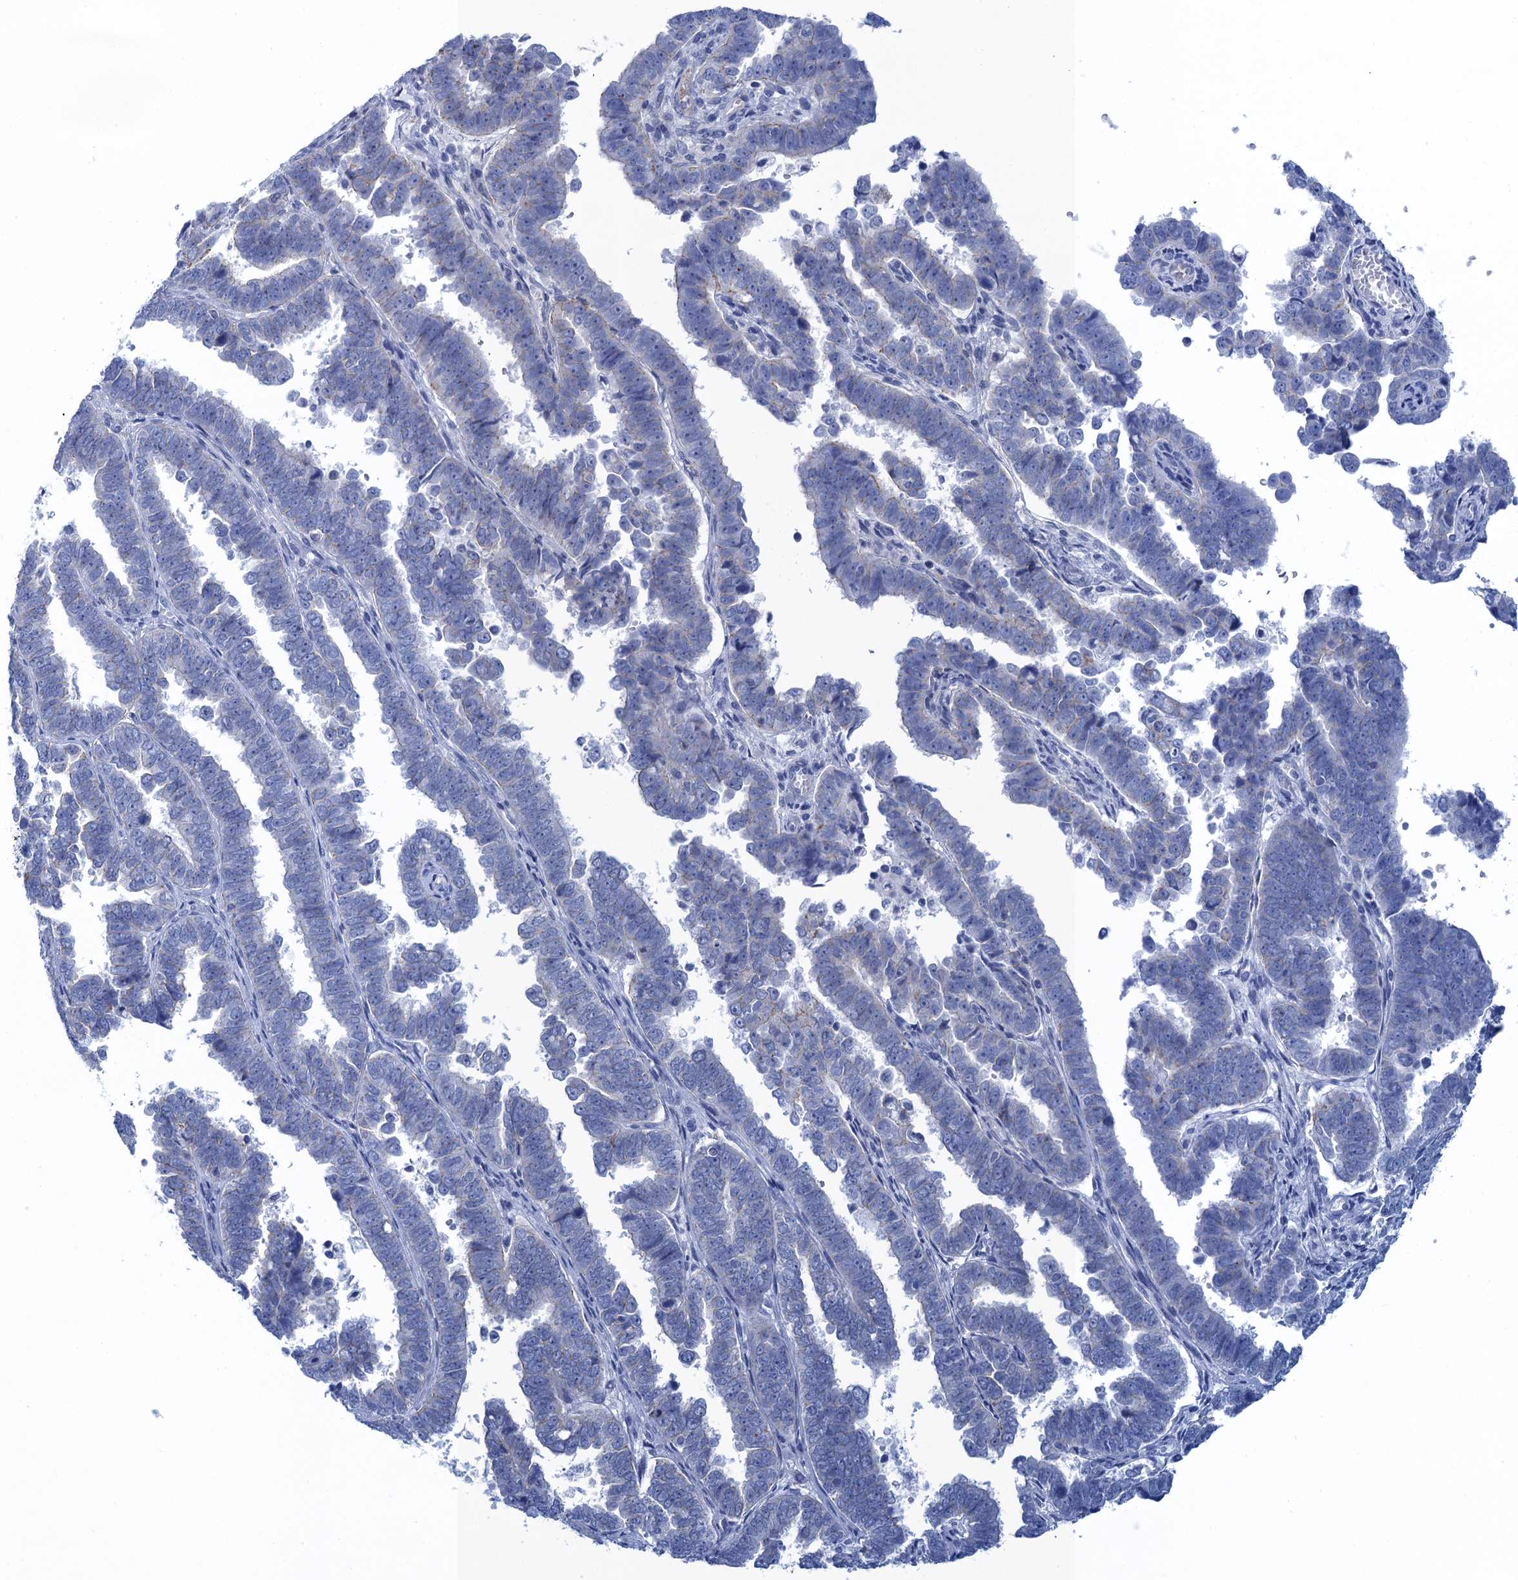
{"staining": {"intensity": "negative", "quantity": "none", "location": "none"}, "tissue": "endometrial cancer", "cell_type": "Tumor cells", "image_type": "cancer", "snomed": [{"axis": "morphology", "description": "Adenocarcinoma, NOS"}, {"axis": "topography", "description": "Endometrium"}], "caption": "Endometrial adenocarcinoma was stained to show a protein in brown. There is no significant expression in tumor cells.", "gene": "CALML5", "patient": {"sex": "female", "age": 75}}